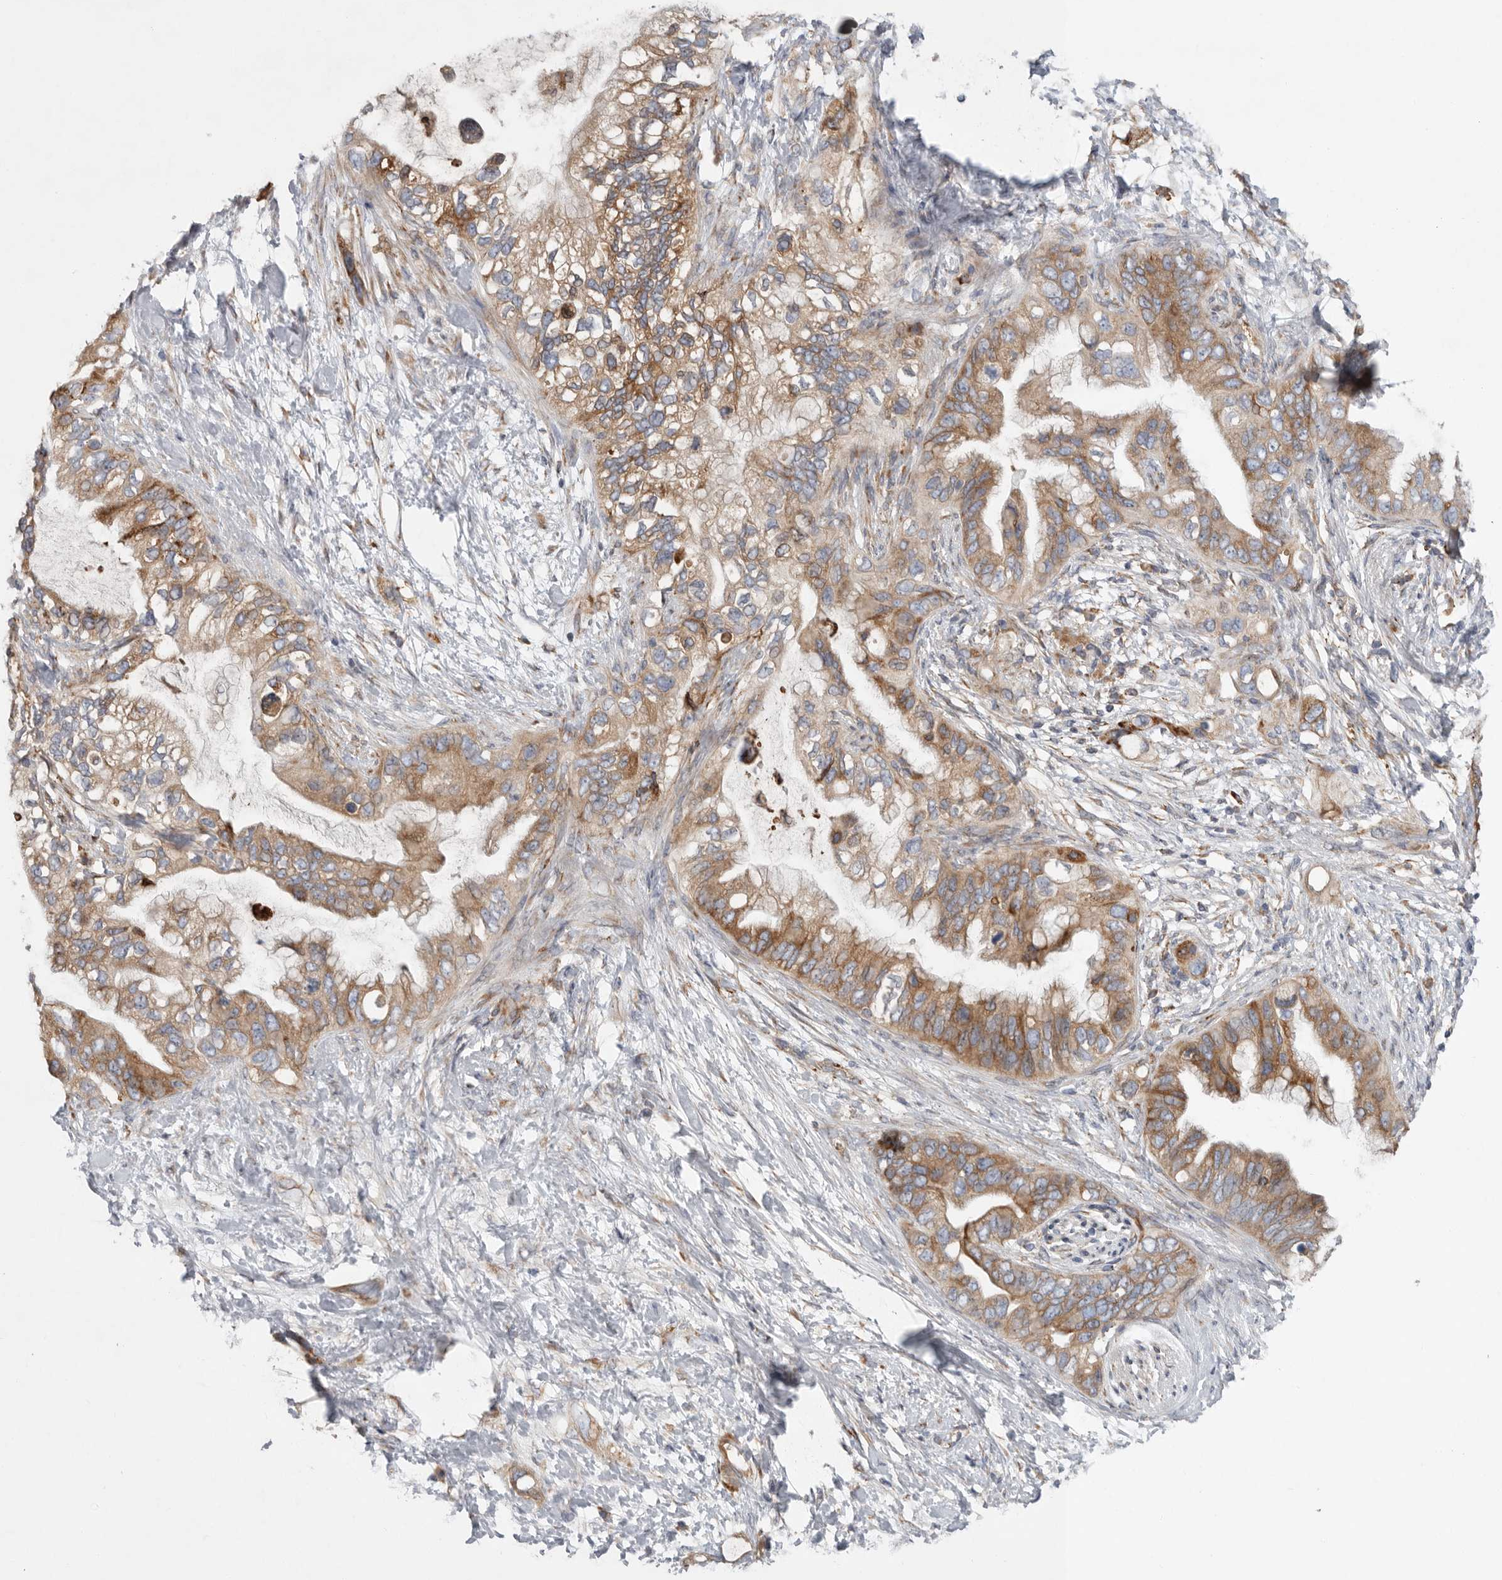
{"staining": {"intensity": "moderate", "quantity": ">75%", "location": "cytoplasmic/membranous"}, "tissue": "pancreatic cancer", "cell_type": "Tumor cells", "image_type": "cancer", "snomed": [{"axis": "morphology", "description": "Adenocarcinoma, NOS"}, {"axis": "topography", "description": "Pancreas"}], "caption": "Protein staining of pancreatic cancer (adenocarcinoma) tissue shows moderate cytoplasmic/membranous expression in approximately >75% of tumor cells. (DAB (3,3'-diaminobenzidine) IHC, brown staining for protein, blue staining for nuclei).", "gene": "GANAB", "patient": {"sex": "female", "age": 56}}